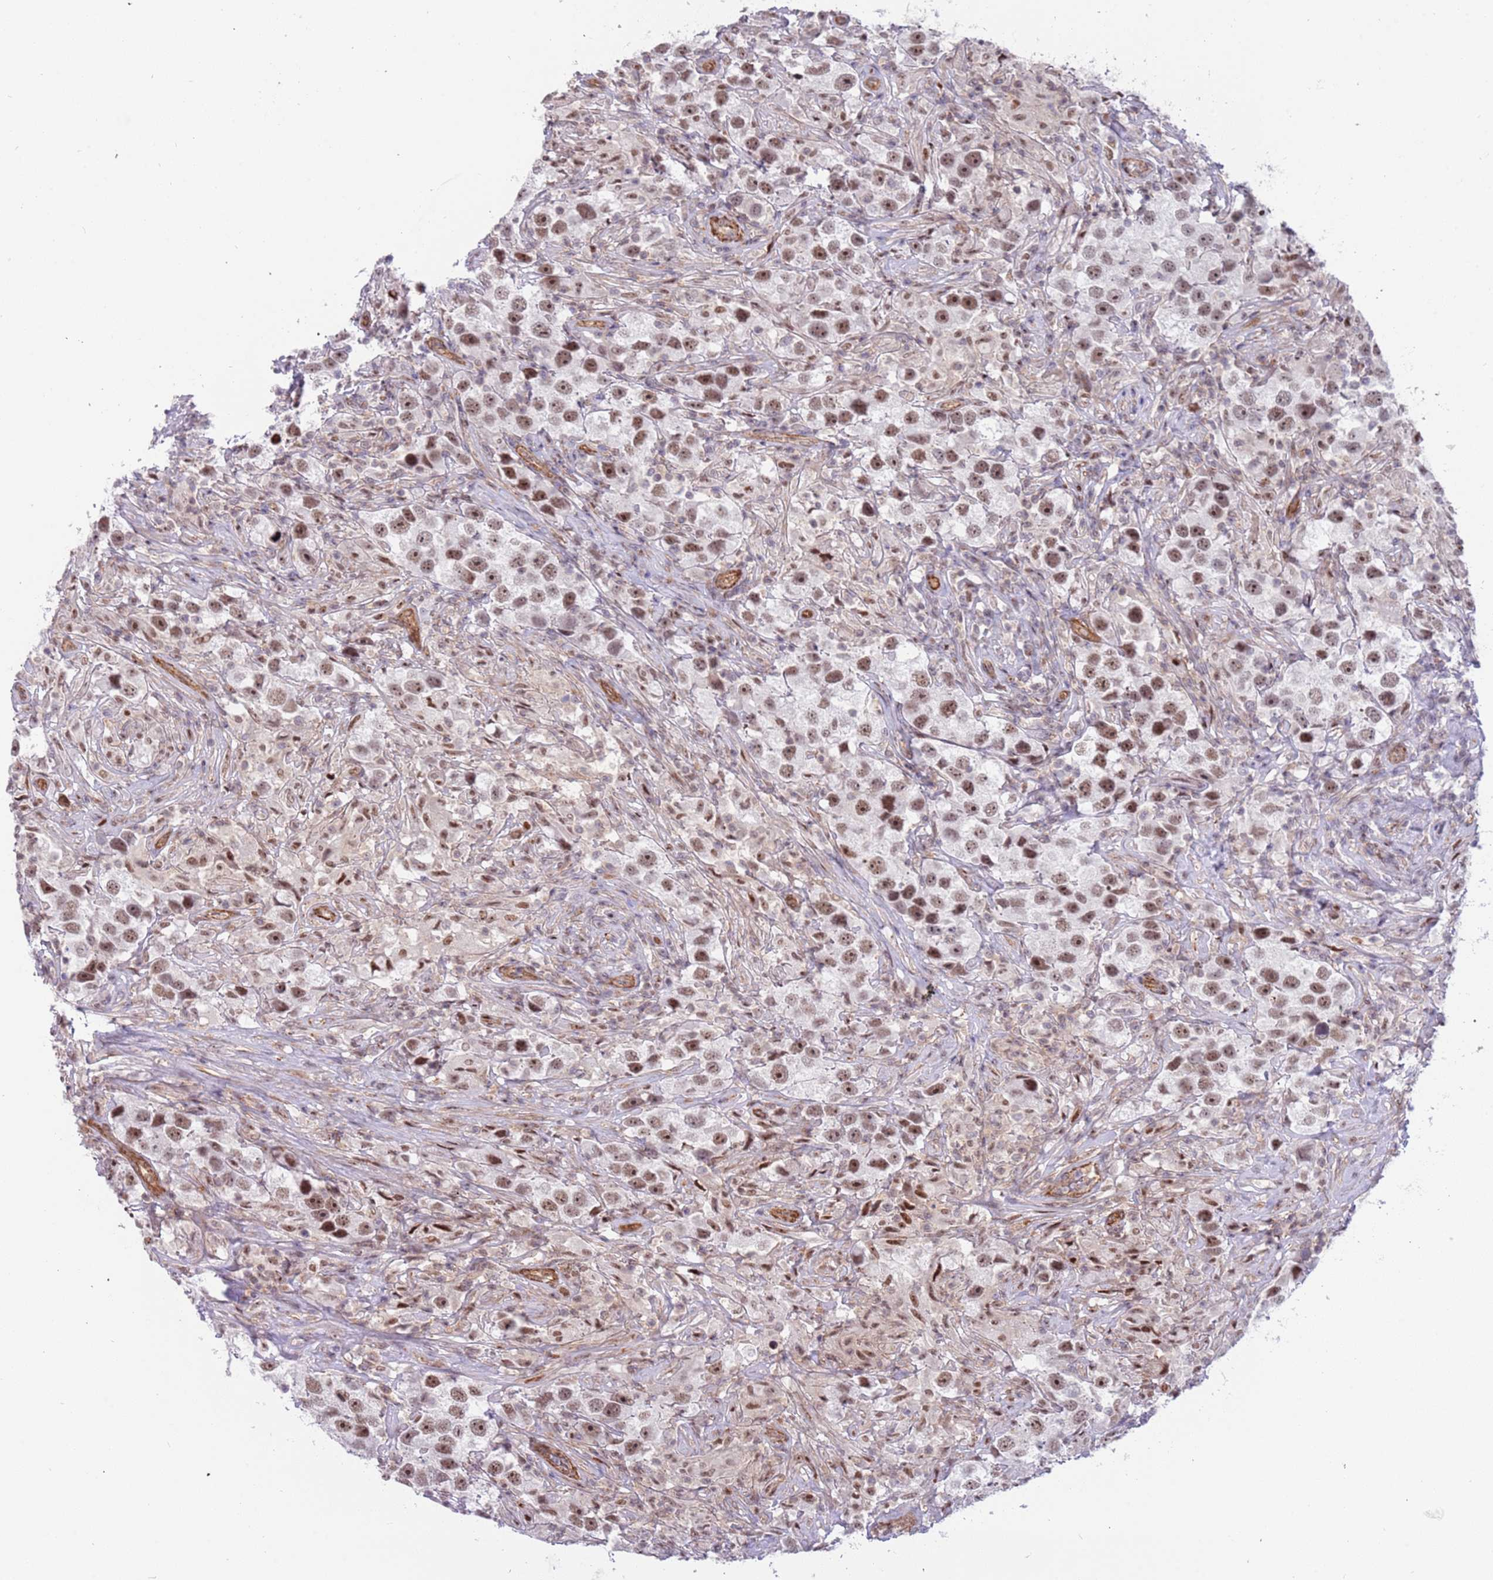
{"staining": {"intensity": "moderate", "quantity": ">75%", "location": "nuclear"}, "tissue": "testis cancer", "cell_type": "Tumor cells", "image_type": "cancer", "snomed": [{"axis": "morphology", "description": "Seminoma, NOS"}, {"axis": "topography", "description": "Testis"}], "caption": "Immunohistochemical staining of human testis cancer (seminoma) exhibits medium levels of moderate nuclear protein positivity in approximately >75% of tumor cells.", "gene": "LRMDA", "patient": {"sex": "male", "age": 49}}